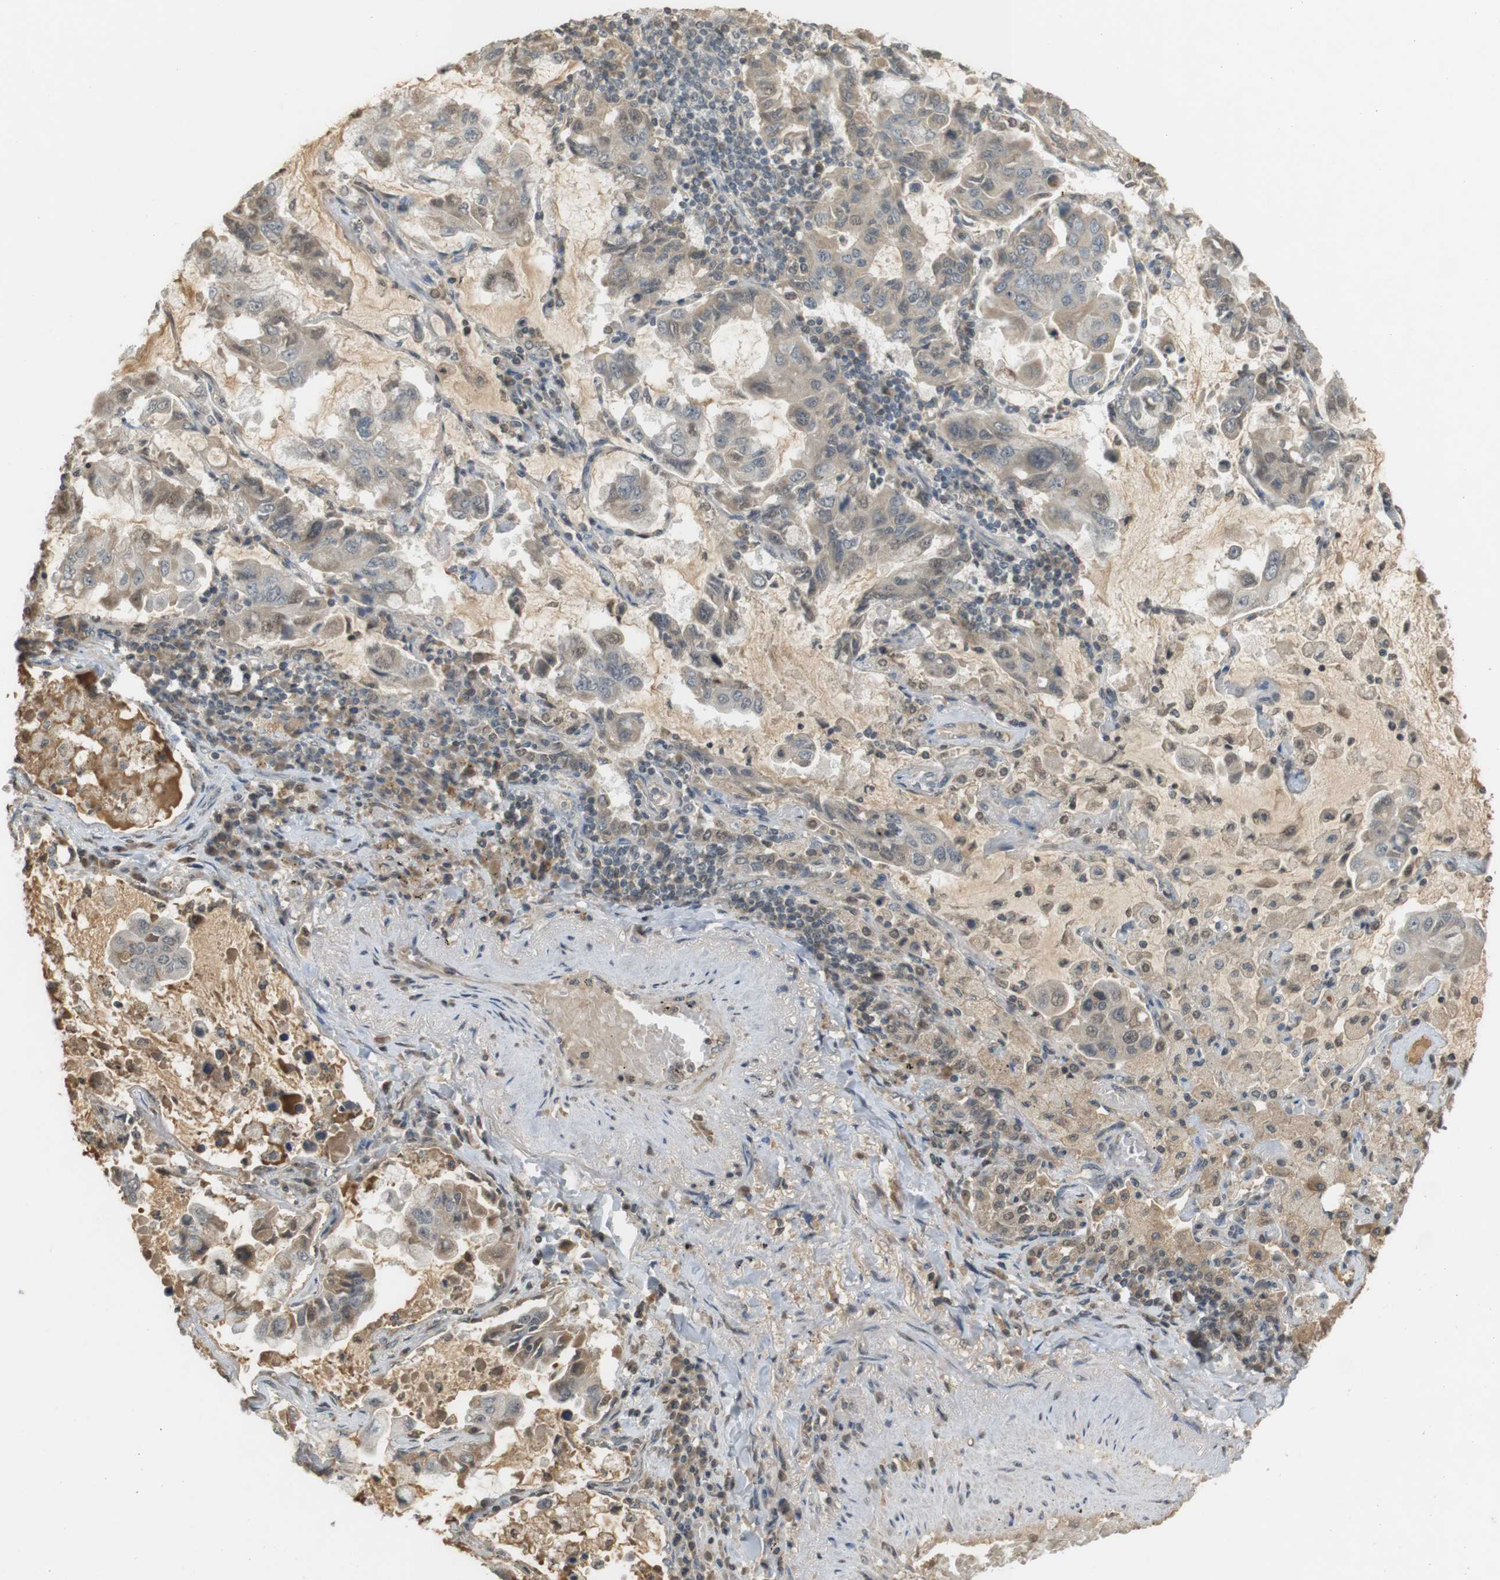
{"staining": {"intensity": "weak", "quantity": "<25%", "location": "cytoplasmic/membranous"}, "tissue": "lung cancer", "cell_type": "Tumor cells", "image_type": "cancer", "snomed": [{"axis": "morphology", "description": "Adenocarcinoma, NOS"}, {"axis": "topography", "description": "Lung"}], "caption": "DAB (3,3'-diaminobenzidine) immunohistochemical staining of lung cancer (adenocarcinoma) demonstrates no significant positivity in tumor cells.", "gene": "SRR", "patient": {"sex": "male", "age": 64}}